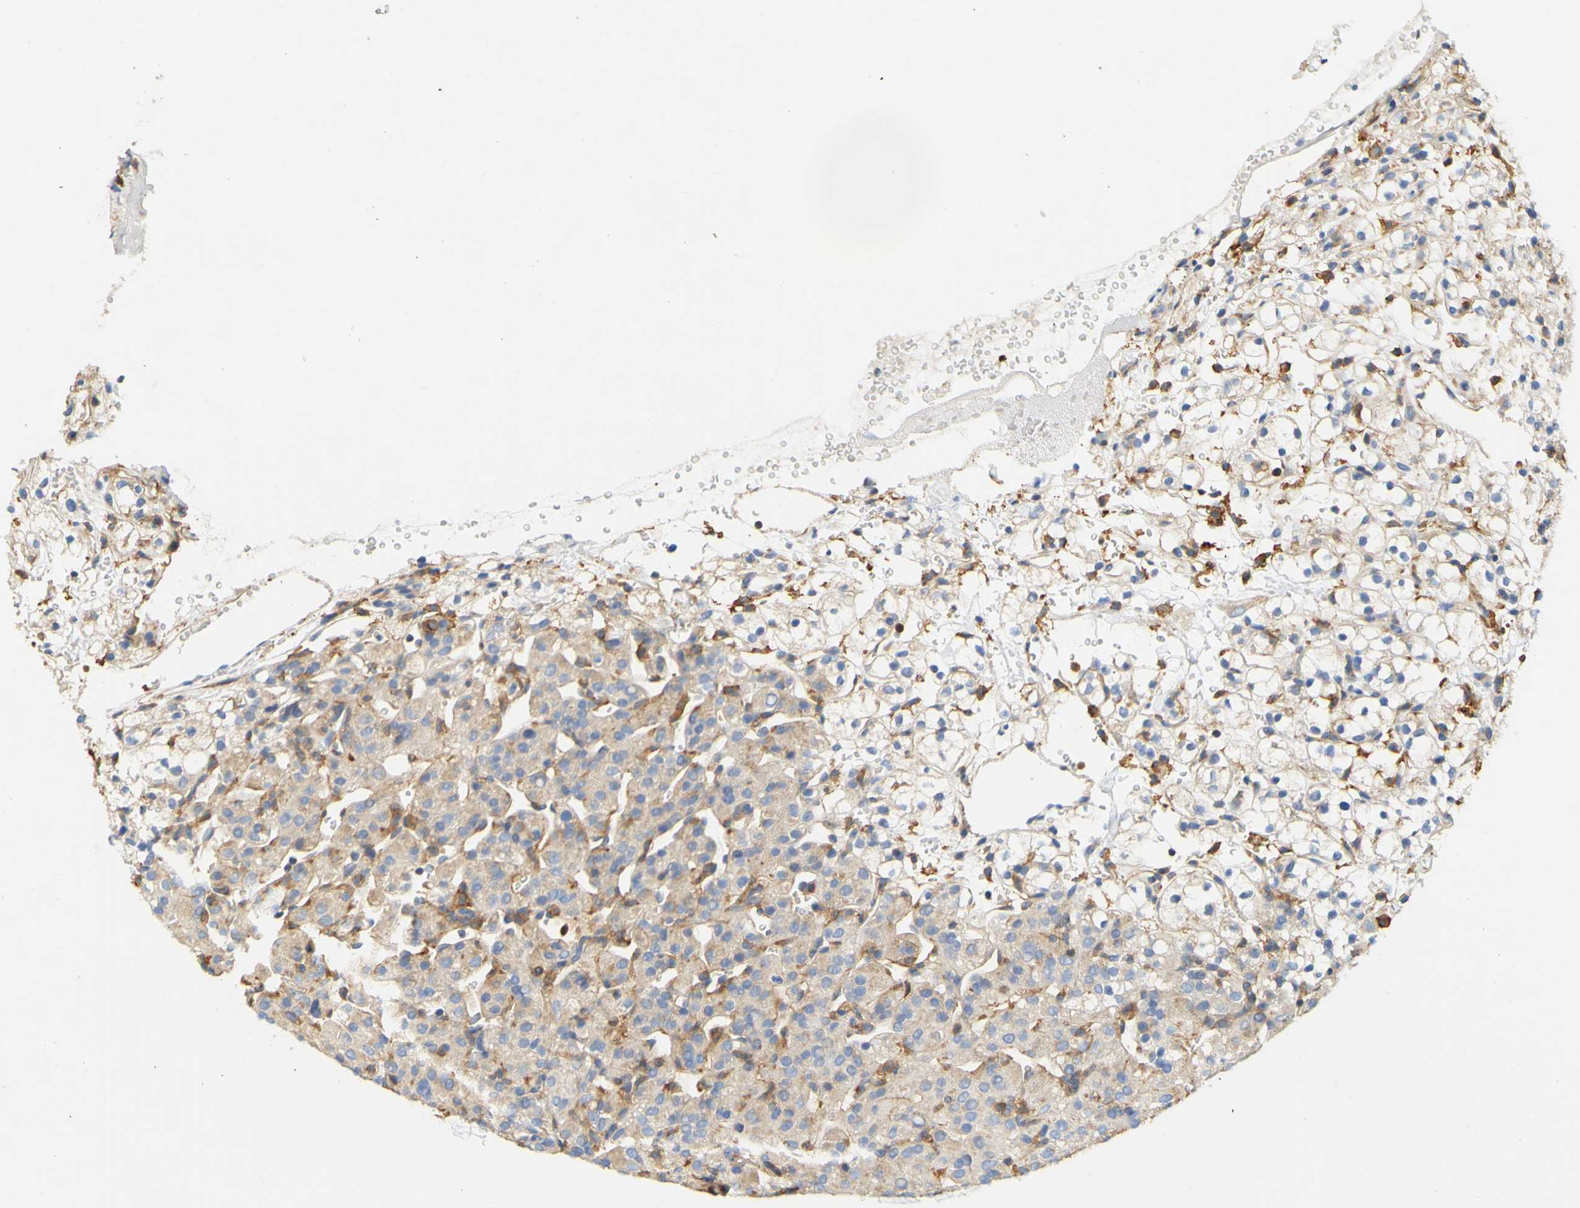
{"staining": {"intensity": "weak", "quantity": ">75%", "location": "cytoplasmic/membranous"}, "tissue": "renal cancer", "cell_type": "Tumor cells", "image_type": "cancer", "snomed": [{"axis": "morphology", "description": "Adenocarcinoma, NOS"}, {"axis": "topography", "description": "Kidney"}], "caption": "Renal cancer was stained to show a protein in brown. There is low levels of weak cytoplasmic/membranous positivity in approximately >75% of tumor cells. The staining was performed using DAB to visualize the protein expression in brown, while the nuclei were stained in blue with hematoxylin (Magnification: 20x).", "gene": "PCDH7", "patient": {"sex": "male", "age": 61}}